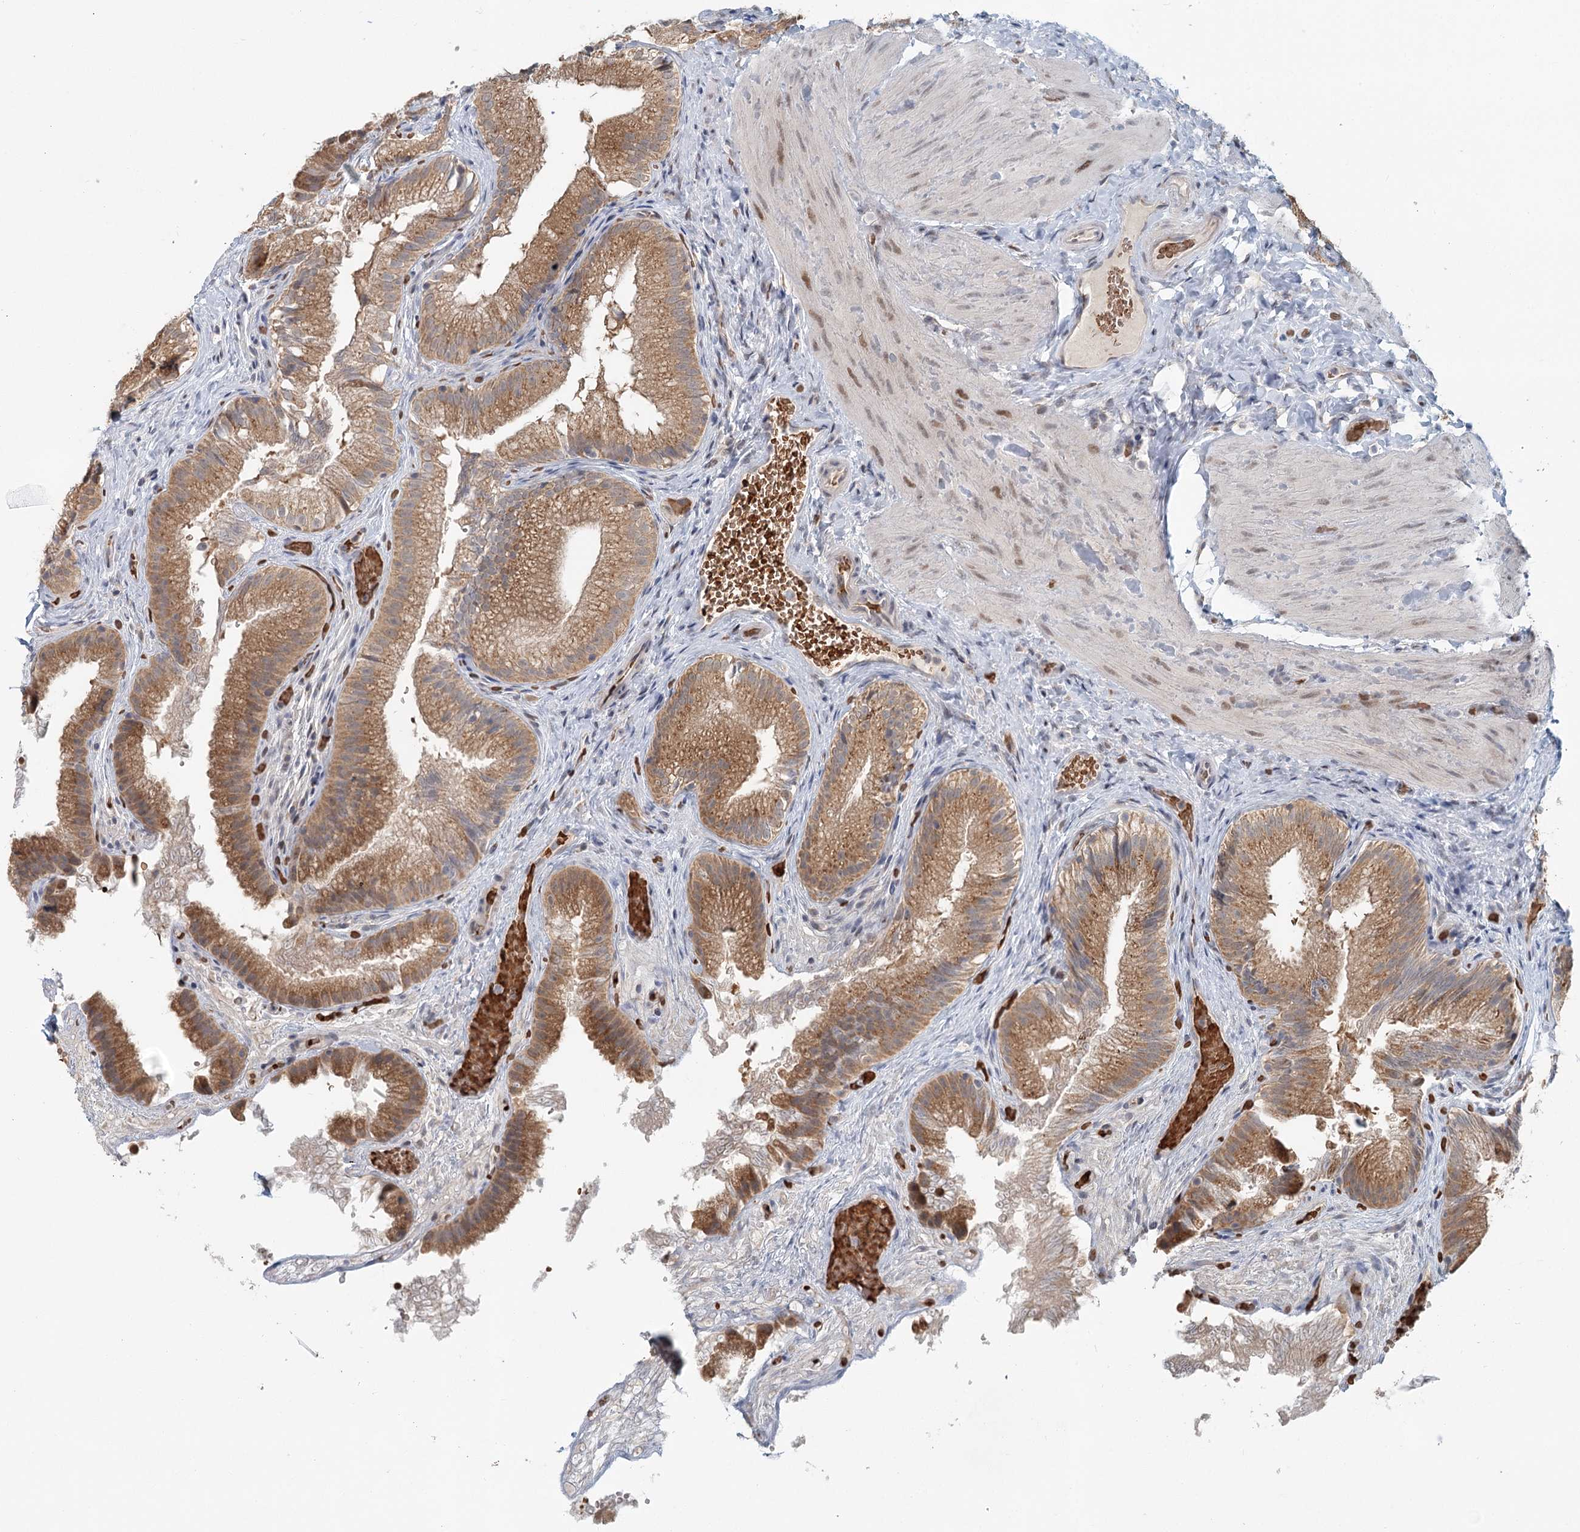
{"staining": {"intensity": "moderate", "quantity": ">75%", "location": "cytoplasmic/membranous"}, "tissue": "gallbladder", "cell_type": "Glandular cells", "image_type": "normal", "snomed": [{"axis": "morphology", "description": "Normal tissue, NOS"}, {"axis": "topography", "description": "Gallbladder"}], "caption": "Gallbladder was stained to show a protein in brown. There is medium levels of moderate cytoplasmic/membranous staining in about >75% of glandular cells. The staining was performed using DAB (3,3'-diaminobenzidine) to visualize the protein expression in brown, while the nuclei were stained in blue with hematoxylin (Magnification: 20x).", "gene": "ADK", "patient": {"sex": "female", "age": 30}}